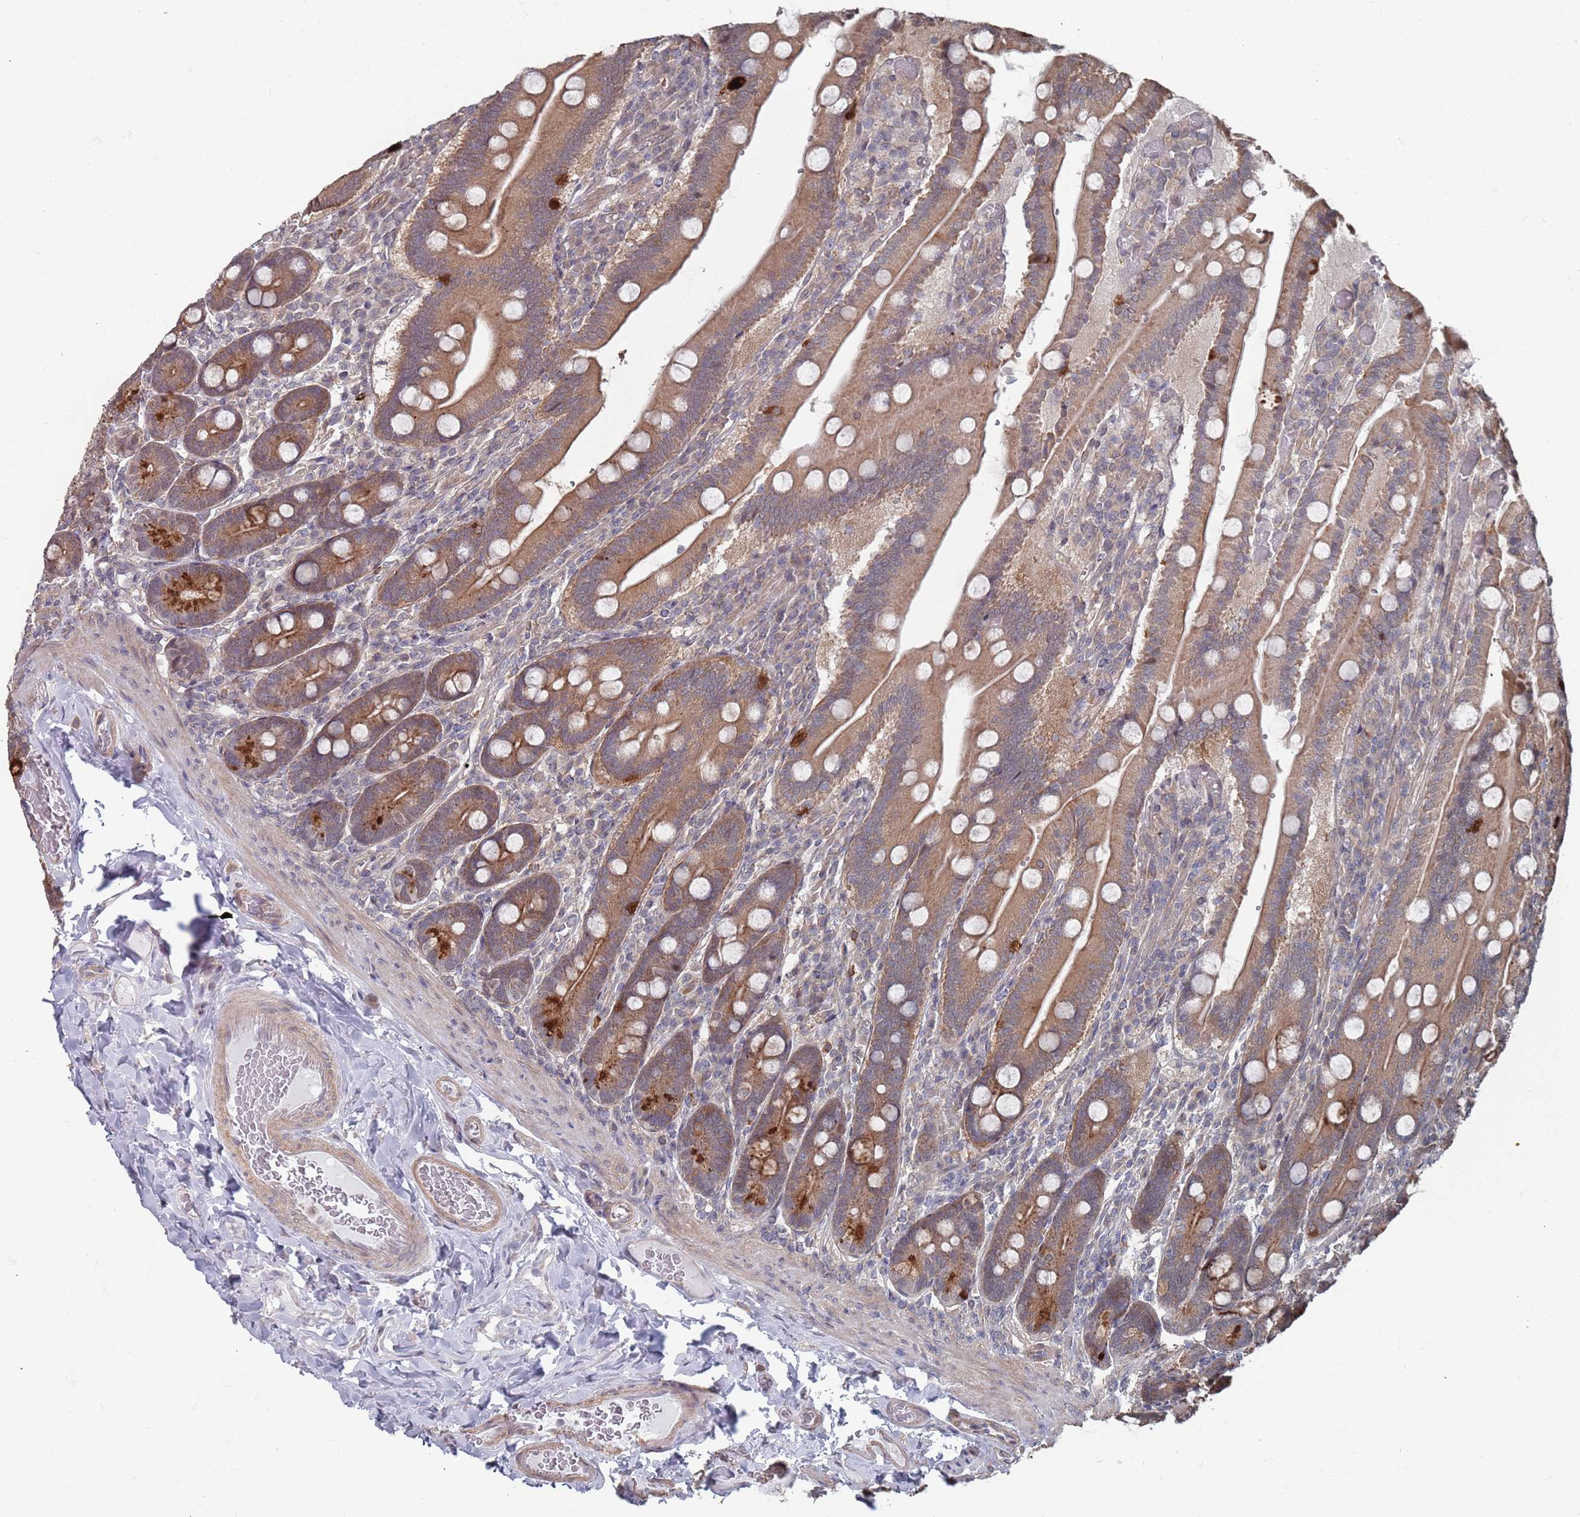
{"staining": {"intensity": "strong", "quantity": "<25%", "location": "cytoplasmic/membranous"}, "tissue": "duodenum", "cell_type": "Glandular cells", "image_type": "normal", "snomed": [{"axis": "morphology", "description": "Normal tissue, NOS"}, {"axis": "topography", "description": "Duodenum"}], "caption": "Unremarkable duodenum displays strong cytoplasmic/membranous positivity in about <25% of glandular cells The protein is stained brown, and the nuclei are stained in blue (DAB IHC with brightfield microscopy, high magnification)..", "gene": "DGKD", "patient": {"sex": "female", "age": 62}}